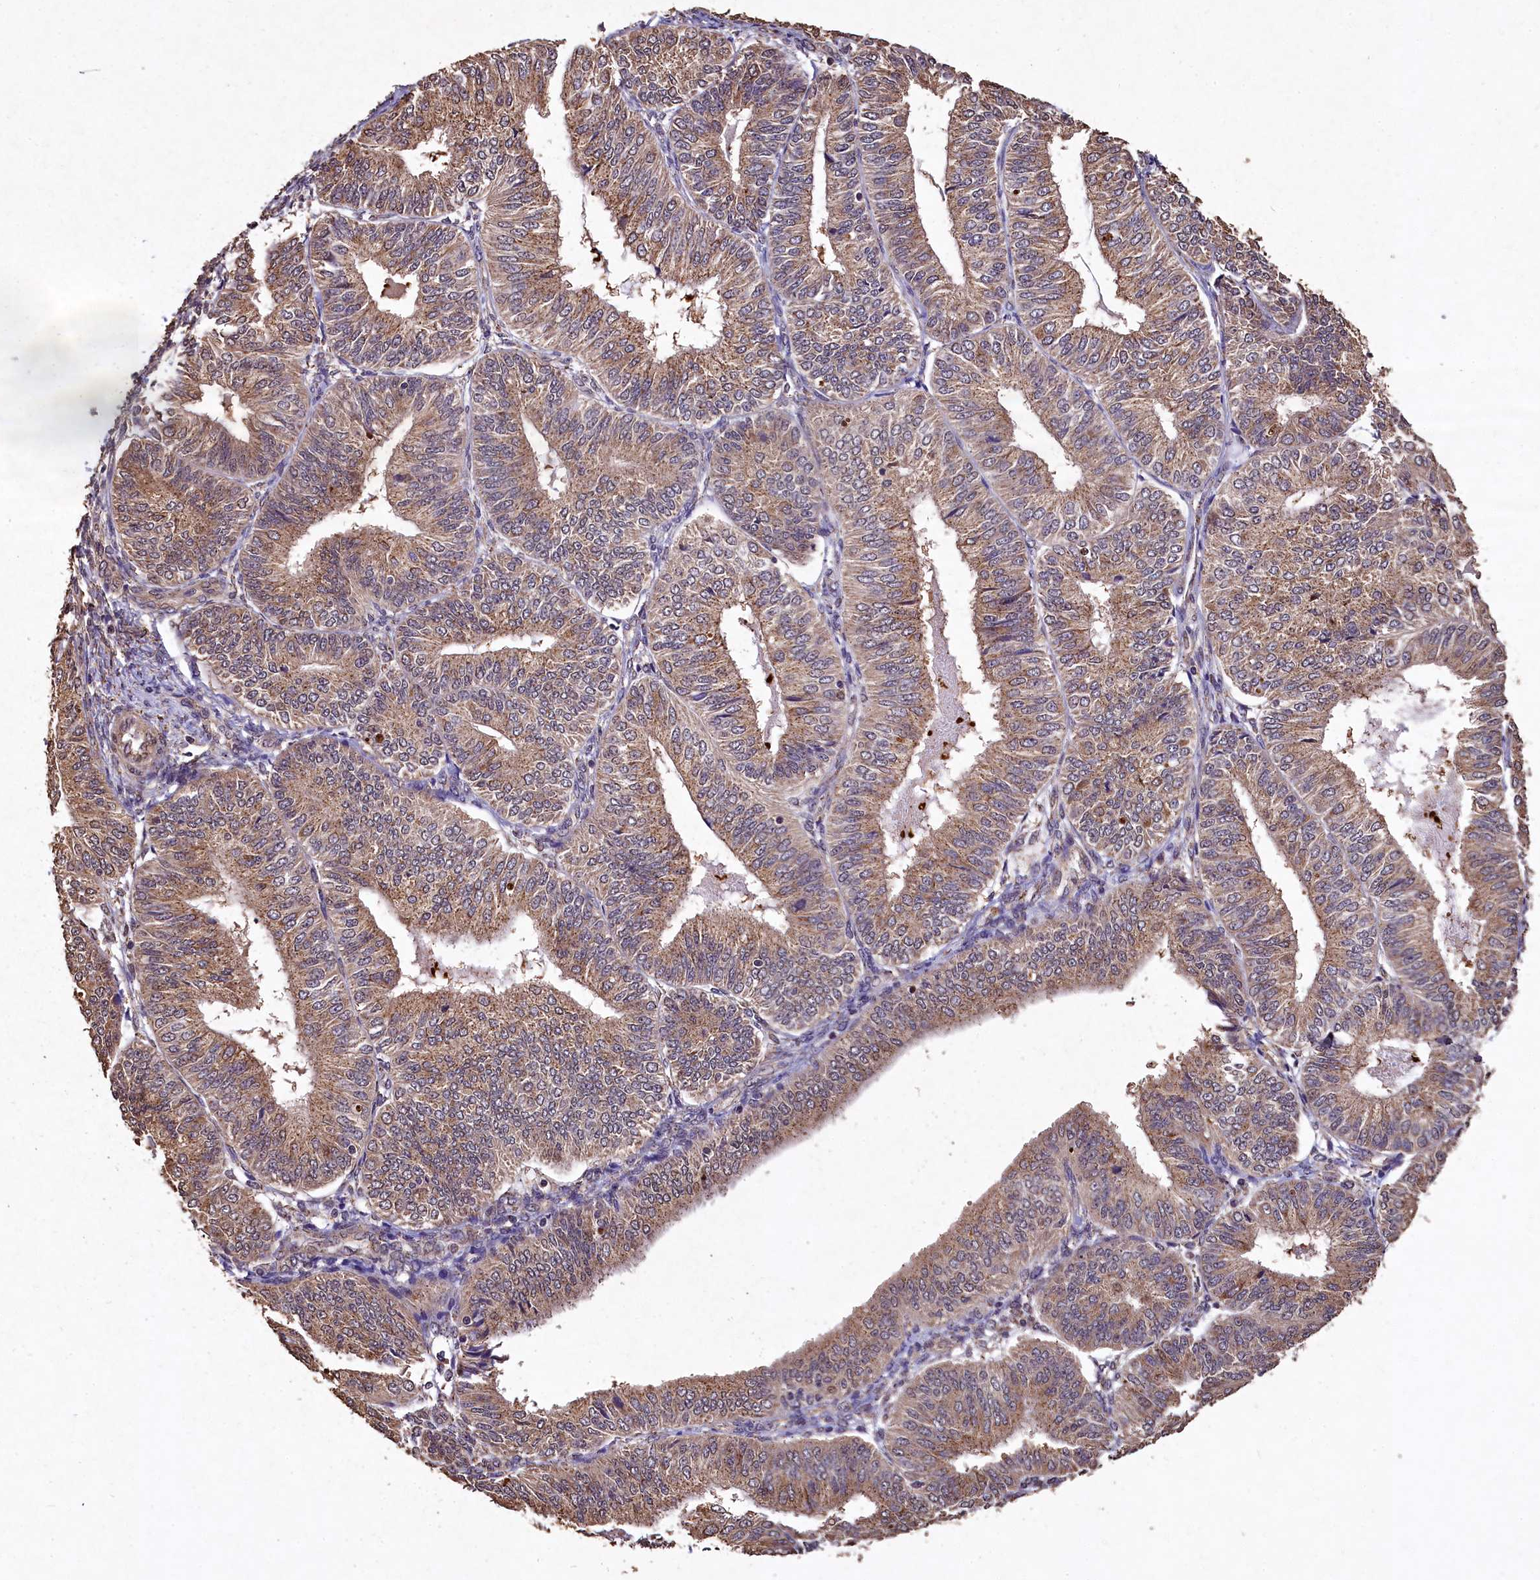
{"staining": {"intensity": "moderate", "quantity": ">75%", "location": "cytoplasmic/membranous"}, "tissue": "endometrial cancer", "cell_type": "Tumor cells", "image_type": "cancer", "snomed": [{"axis": "morphology", "description": "Adenocarcinoma, NOS"}, {"axis": "topography", "description": "Endometrium"}], "caption": "This micrograph shows endometrial cancer (adenocarcinoma) stained with IHC to label a protein in brown. The cytoplasmic/membranous of tumor cells show moderate positivity for the protein. Nuclei are counter-stained blue.", "gene": "LSM4", "patient": {"sex": "female", "age": 58}}